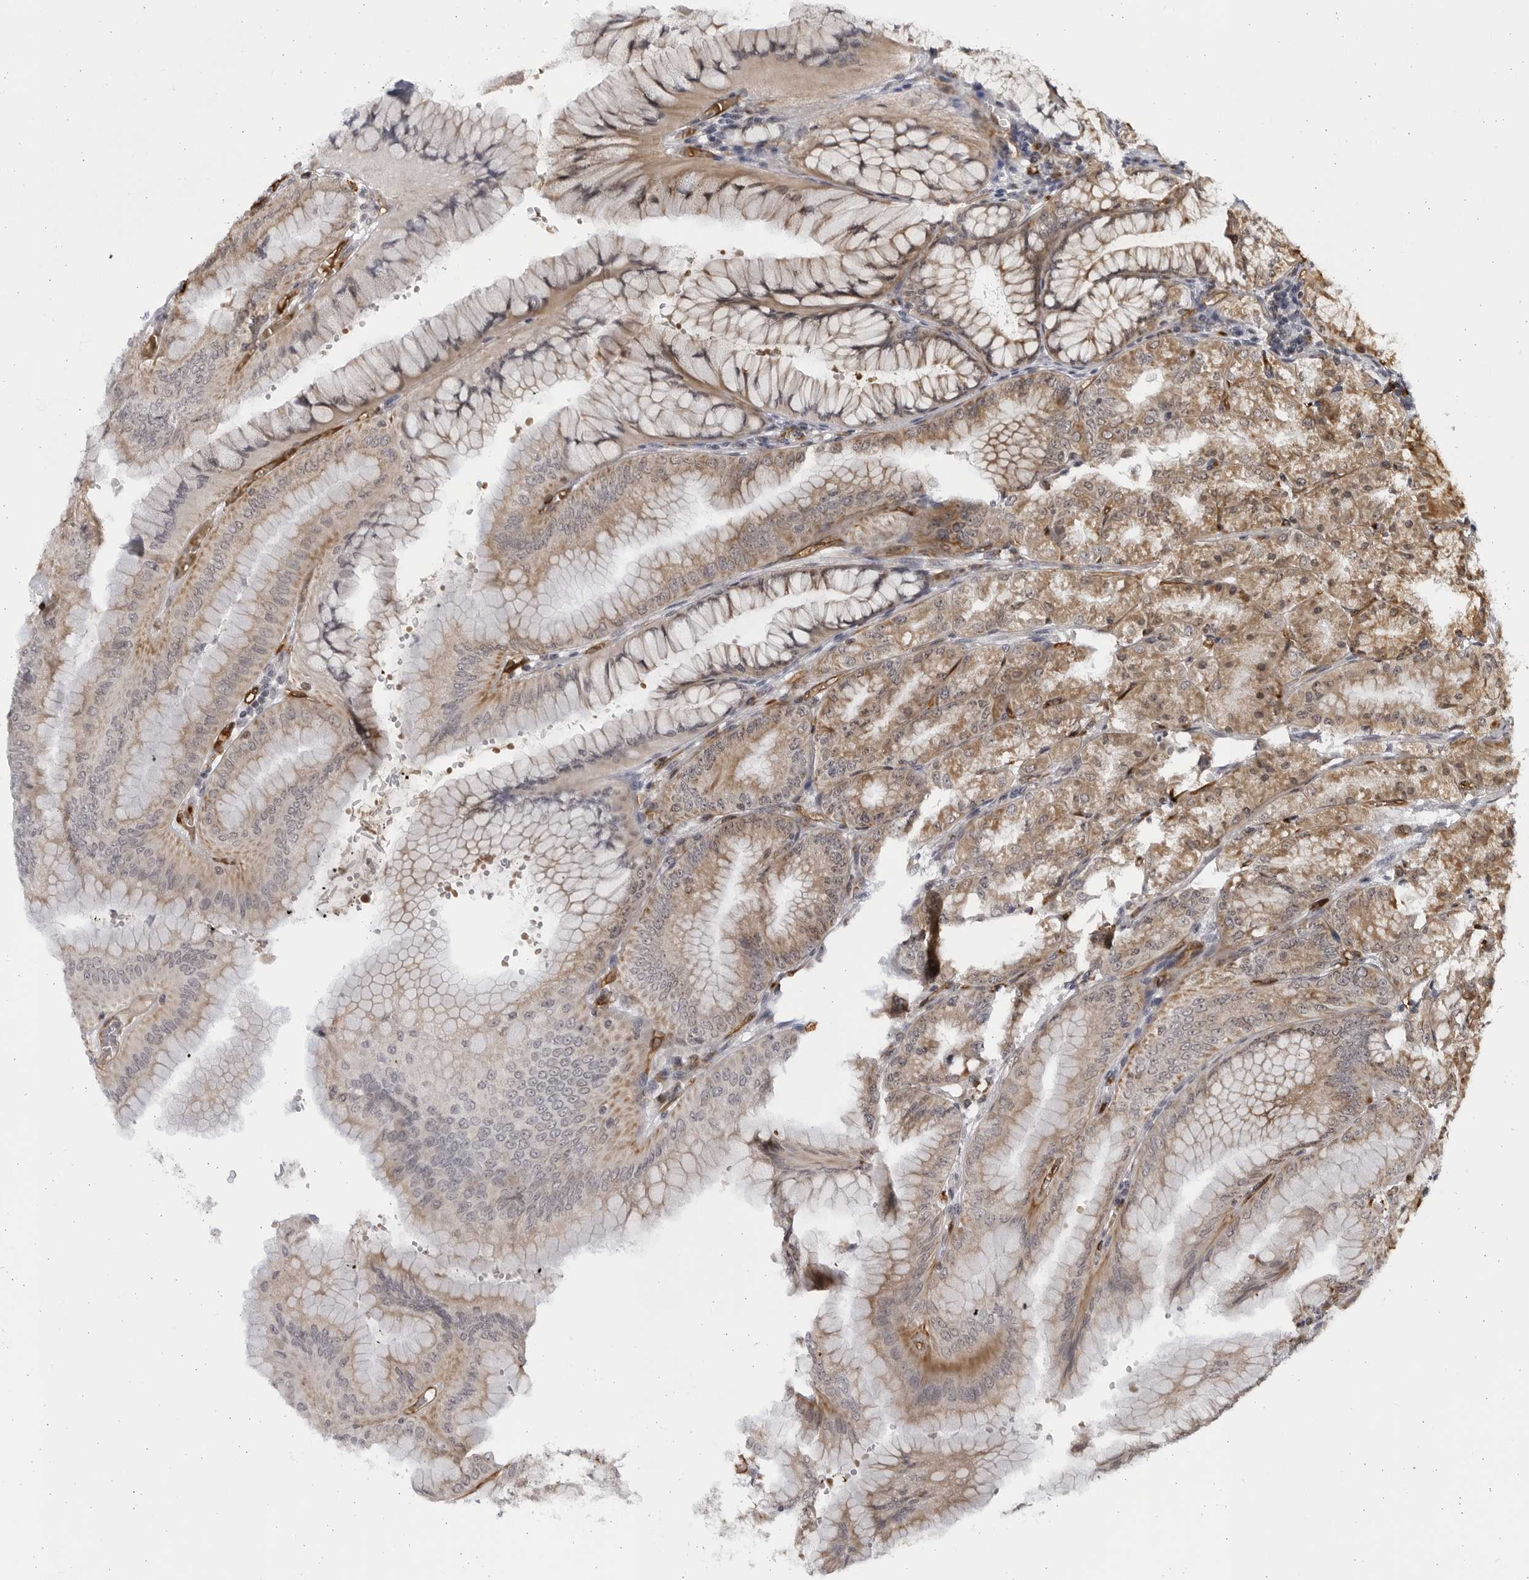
{"staining": {"intensity": "moderate", "quantity": ">75%", "location": "cytoplasmic/membranous,nuclear"}, "tissue": "stomach", "cell_type": "Glandular cells", "image_type": "normal", "snomed": [{"axis": "morphology", "description": "Normal tissue, NOS"}, {"axis": "topography", "description": "Stomach, lower"}], "caption": "Moderate cytoplasmic/membranous,nuclear positivity for a protein is identified in approximately >75% of glandular cells of benign stomach using immunohistochemistry (IHC).", "gene": "SLC25A22", "patient": {"sex": "male", "age": 71}}